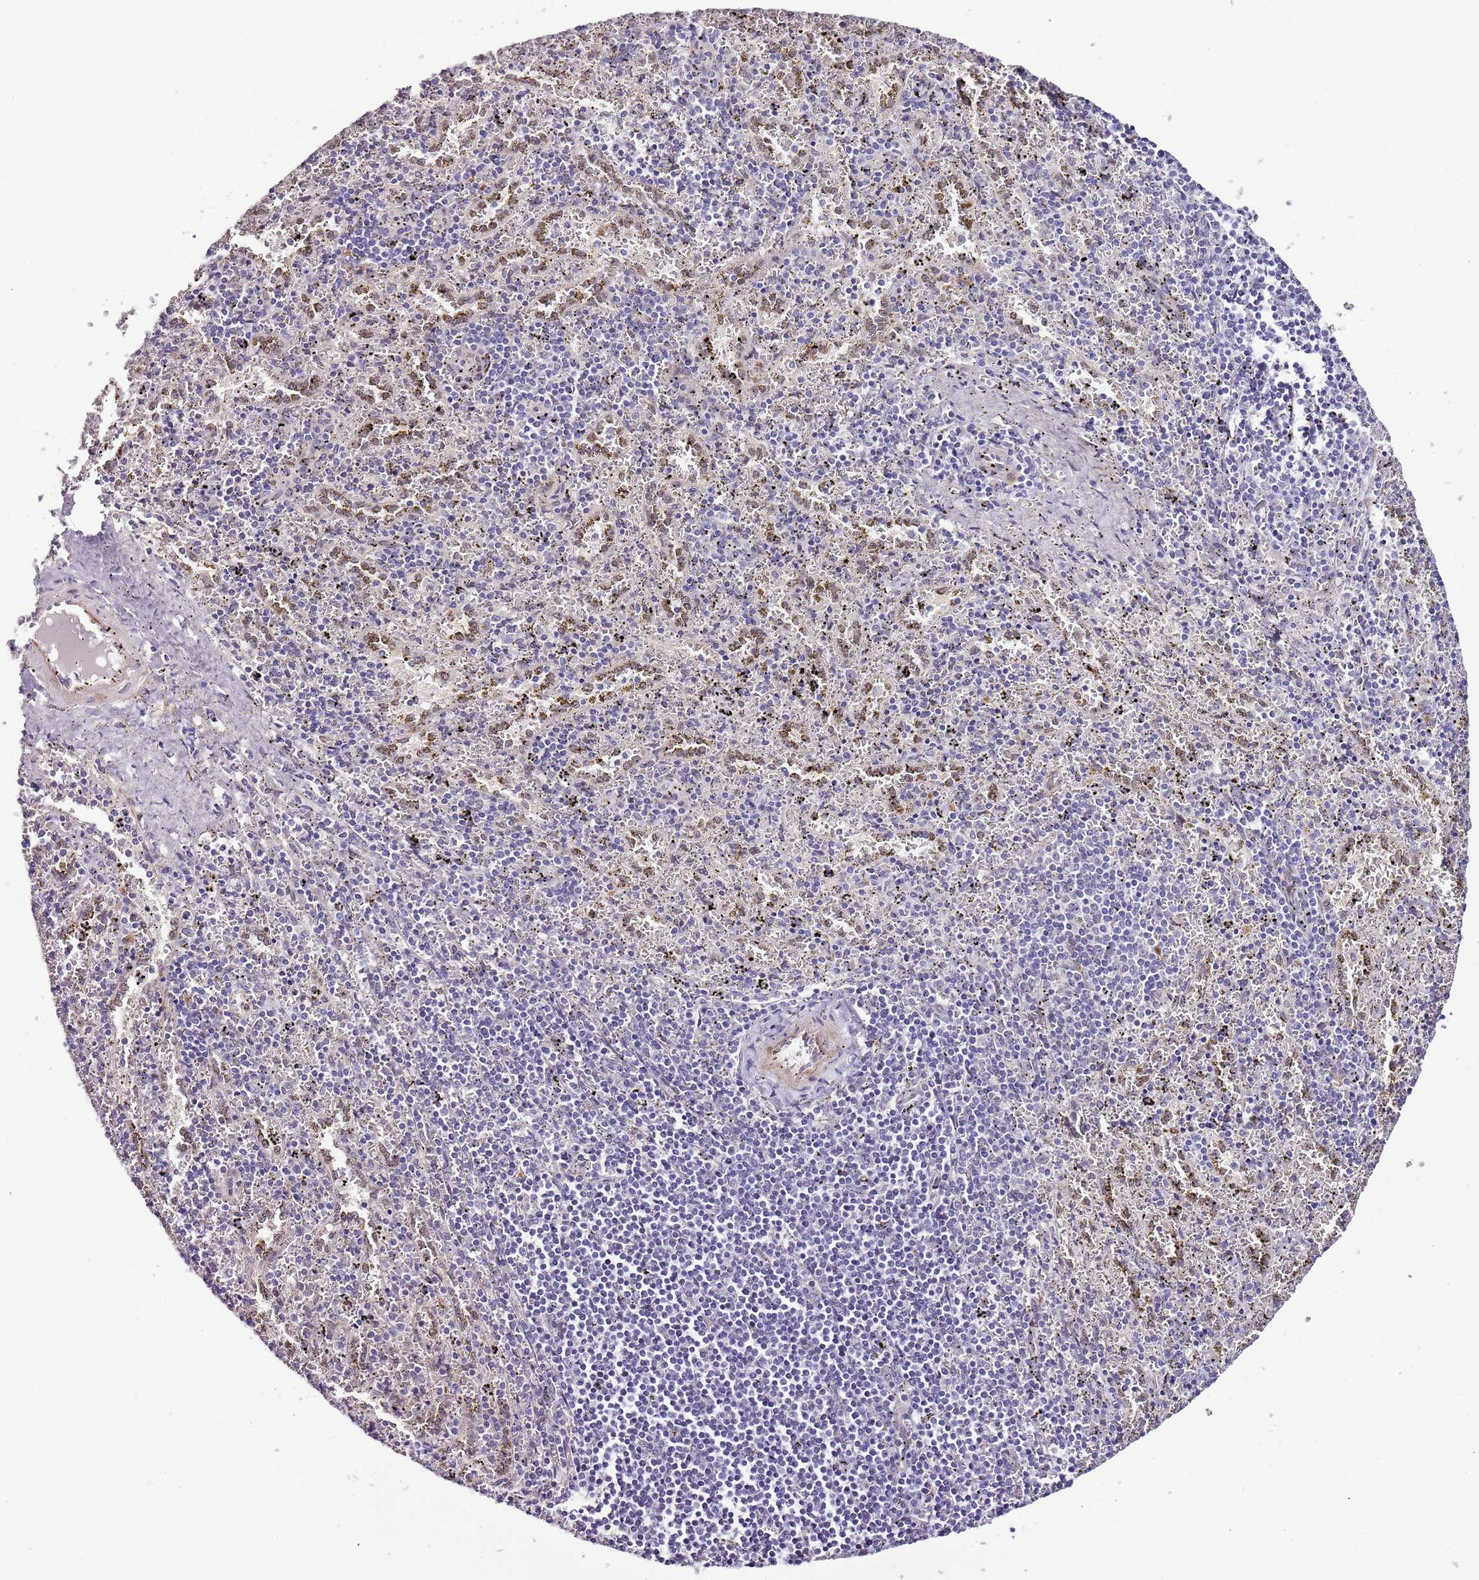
{"staining": {"intensity": "negative", "quantity": "none", "location": "none"}, "tissue": "spleen", "cell_type": "Cells in red pulp", "image_type": "normal", "snomed": [{"axis": "morphology", "description": "Normal tissue, NOS"}, {"axis": "topography", "description": "Spleen"}], "caption": "Immunohistochemical staining of benign spleen shows no significant staining in cells in red pulp.", "gene": "NKX2", "patient": {"sex": "male", "age": 11}}